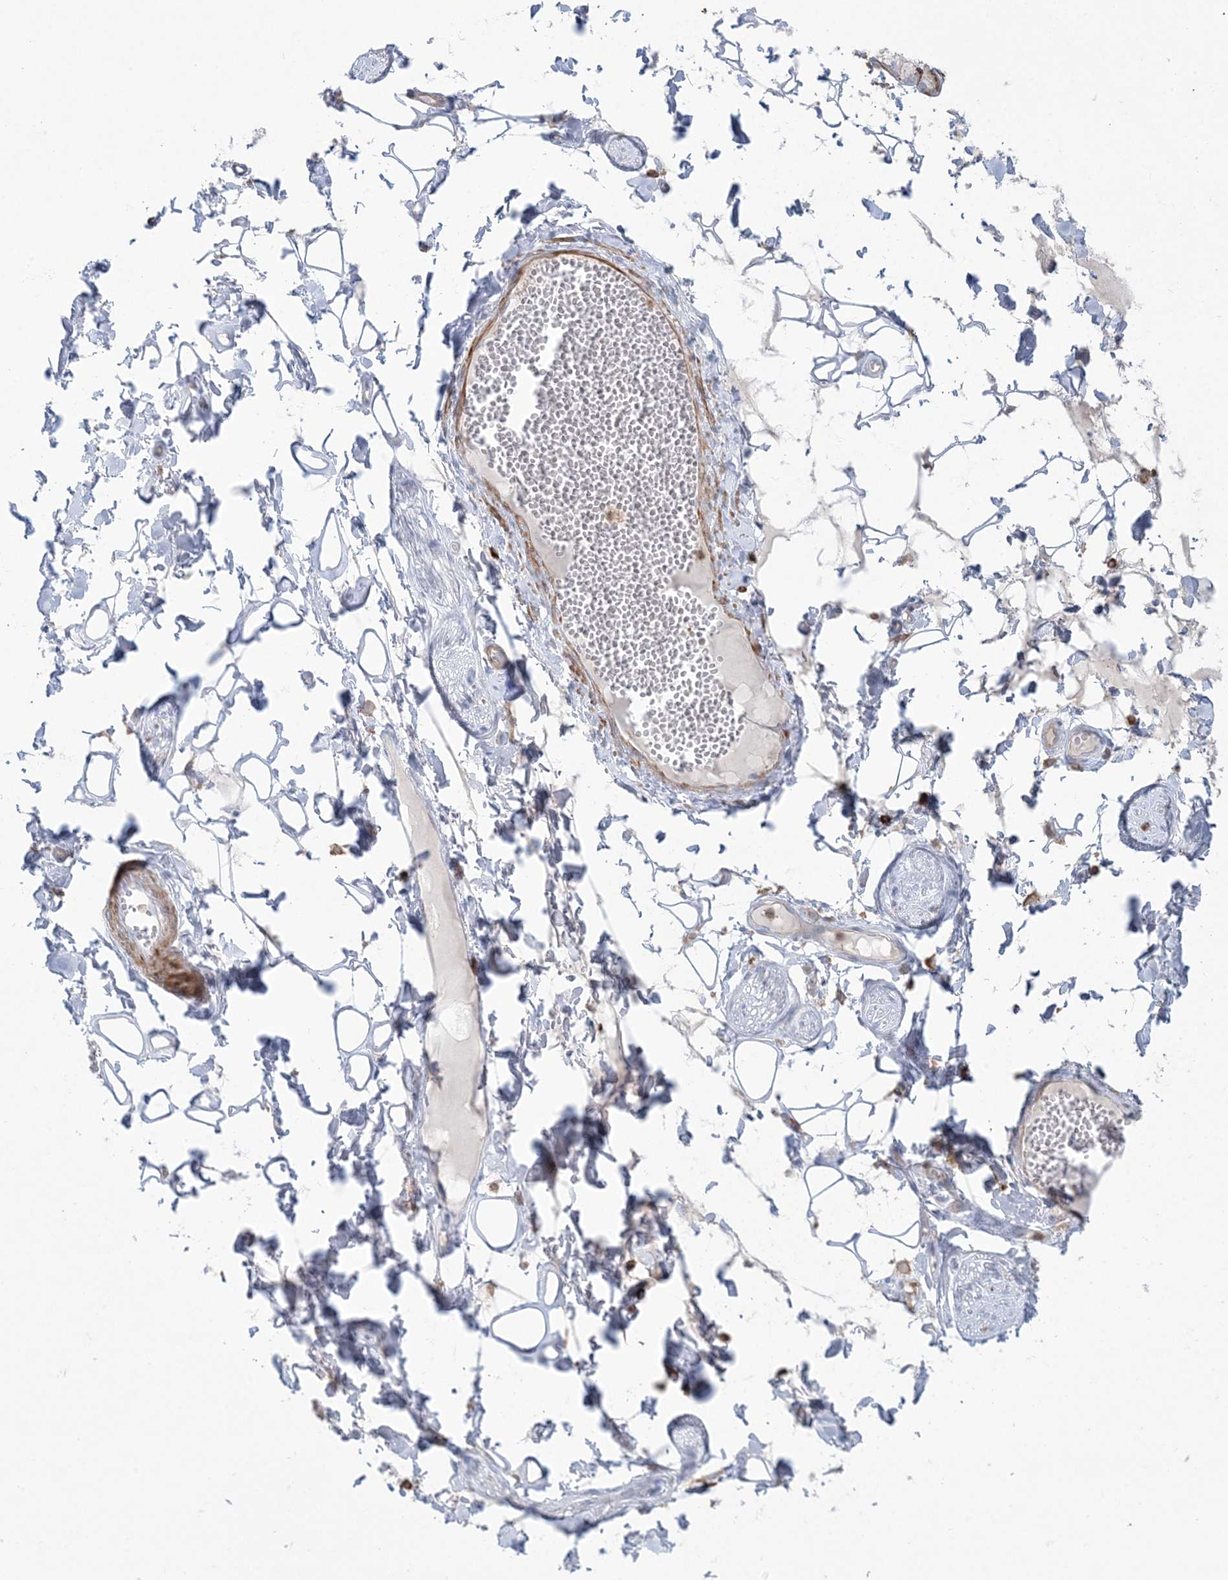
{"staining": {"intensity": "negative", "quantity": "none", "location": "none"}, "tissue": "adipose tissue", "cell_type": "Adipocytes", "image_type": "normal", "snomed": [{"axis": "morphology", "description": "Normal tissue, NOS"}, {"axis": "morphology", "description": "Inflammation, NOS"}, {"axis": "topography", "description": "Salivary gland"}, {"axis": "topography", "description": "Peripheral nerve tissue"}], "caption": "The photomicrograph demonstrates no staining of adipocytes in normal adipose tissue.", "gene": "ARHGAP30", "patient": {"sex": "female", "age": 75}}